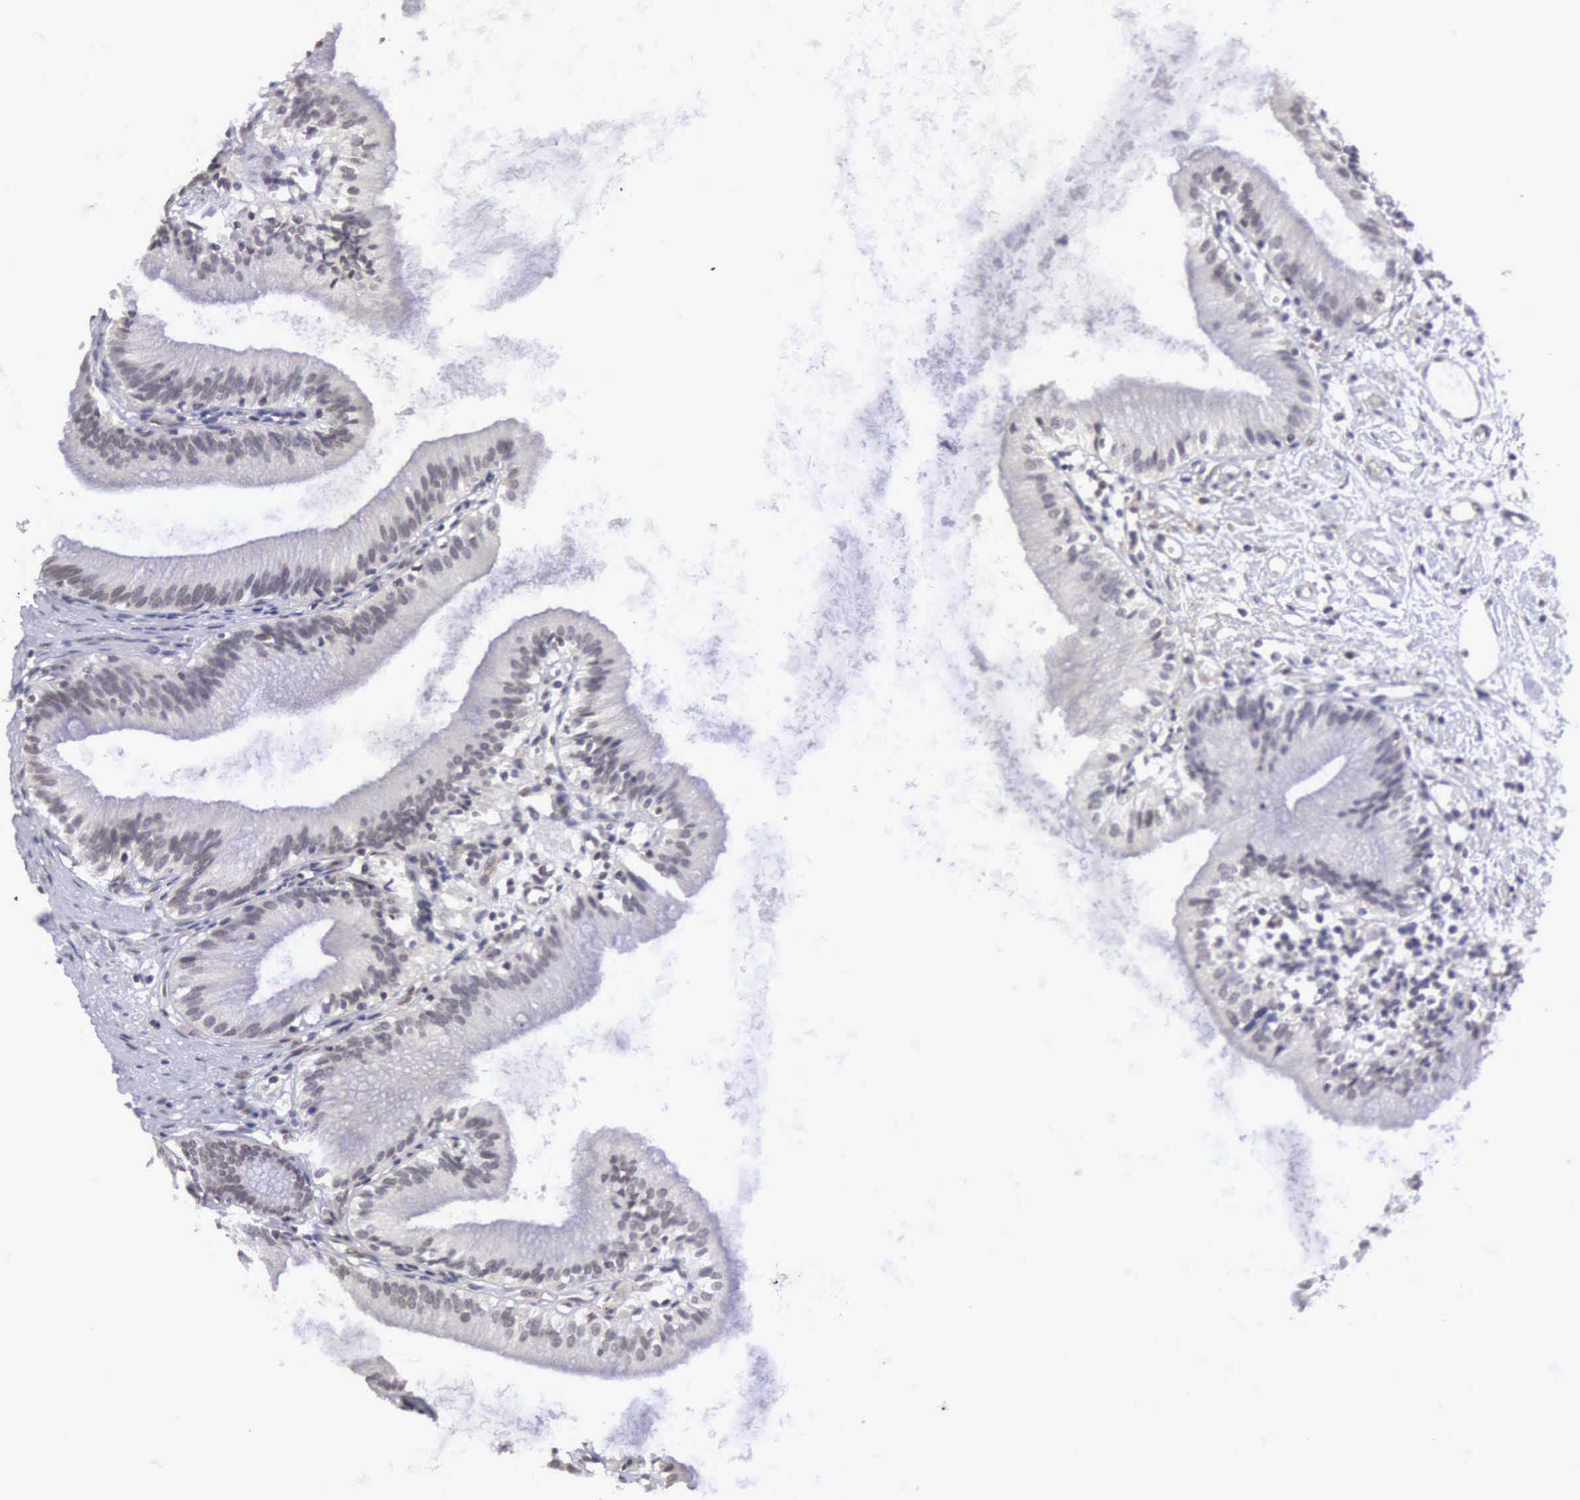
{"staining": {"intensity": "moderate", "quantity": "25%-75%", "location": "nuclear"}, "tissue": "gallbladder", "cell_type": "Glandular cells", "image_type": "normal", "snomed": [{"axis": "morphology", "description": "Normal tissue, NOS"}, {"axis": "topography", "description": "Gallbladder"}], "caption": "A medium amount of moderate nuclear staining is appreciated in approximately 25%-75% of glandular cells in normal gallbladder. Nuclei are stained in blue.", "gene": "MORC2", "patient": {"sex": "male", "age": 58}}